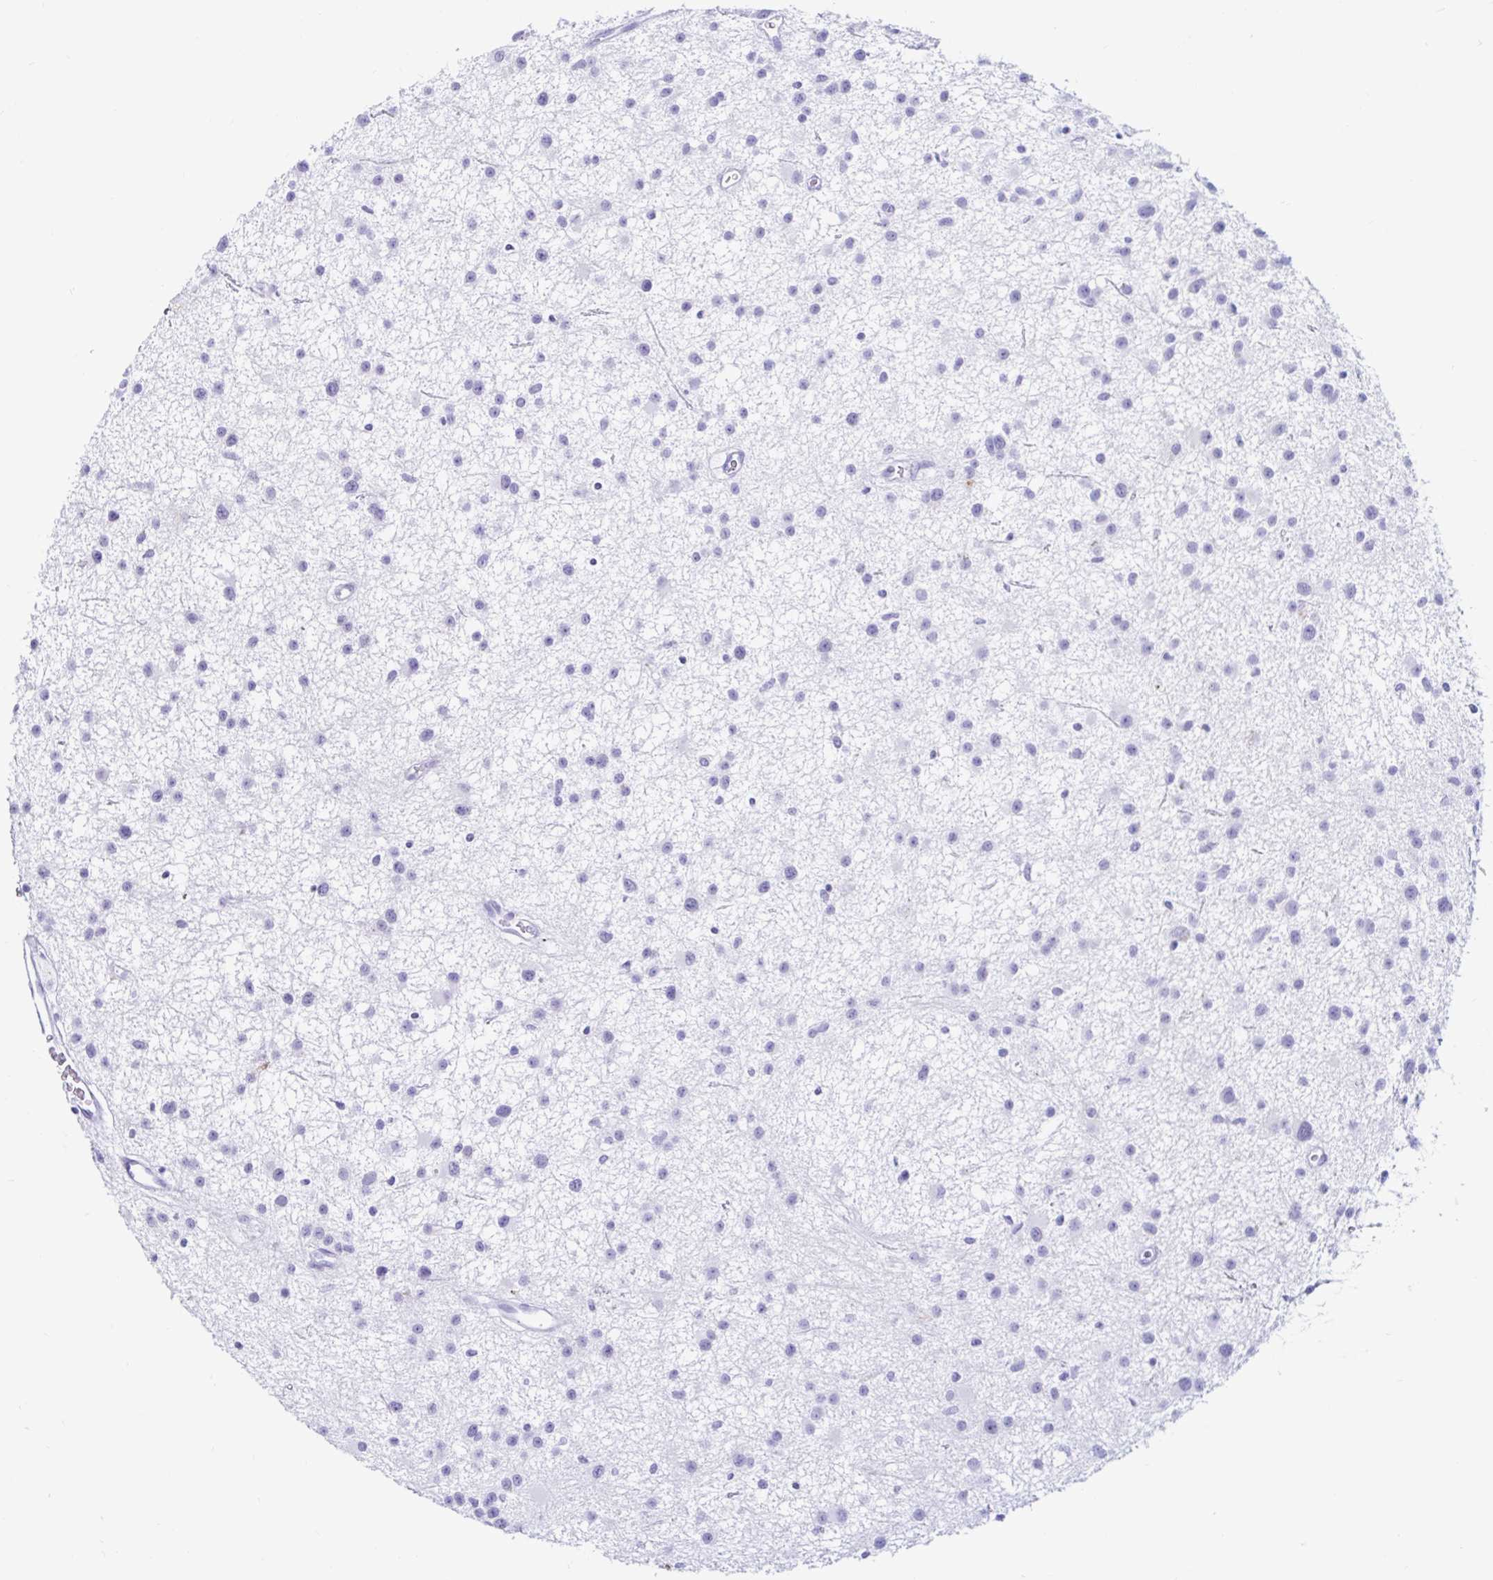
{"staining": {"intensity": "negative", "quantity": "none", "location": "none"}, "tissue": "glioma", "cell_type": "Tumor cells", "image_type": "cancer", "snomed": [{"axis": "morphology", "description": "Glioma, malignant, Low grade"}, {"axis": "topography", "description": "Brain"}], "caption": "Protein analysis of glioma exhibits no significant staining in tumor cells.", "gene": "BEST1", "patient": {"sex": "male", "age": 43}}